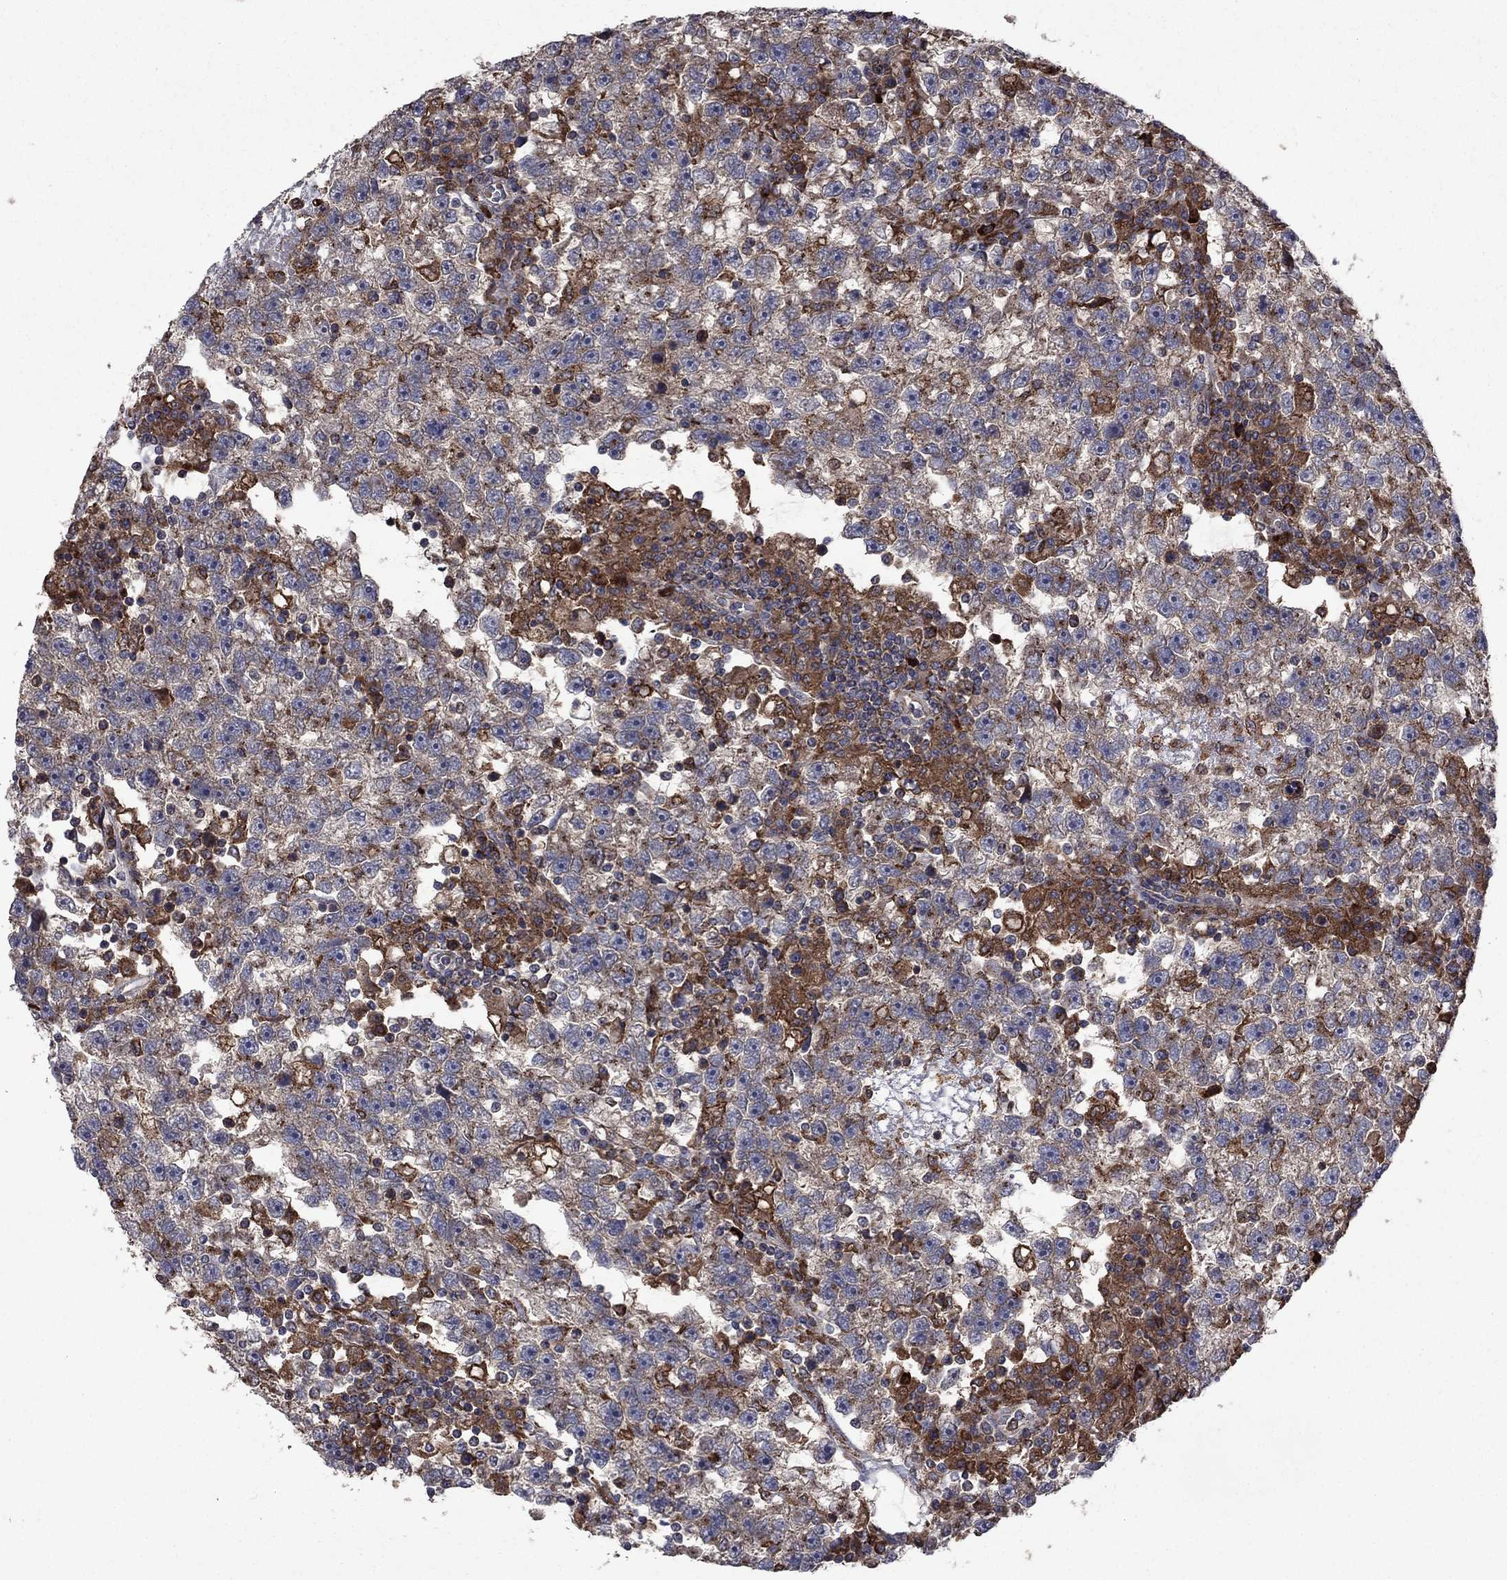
{"staining": {"intensity": "weak", "quantity": "25%-75%", "location": "cytoplasmic/membranous"}, "tissue": "testis cancer", "cell_type": "Tumor cells", "image_type": "cancer", "snomed": [{"axis": "morphology", "description": "Seminoma, NOS"}, {"axis": "topography", "description": "Testis"}], "caption": "Tumor cells display weak cytoplasmic/membranous staining in approximately 25%-75% of cells in seminoma (testis).", "gene": "MEA1", "patient": {"sex": "male", "age": 47}}